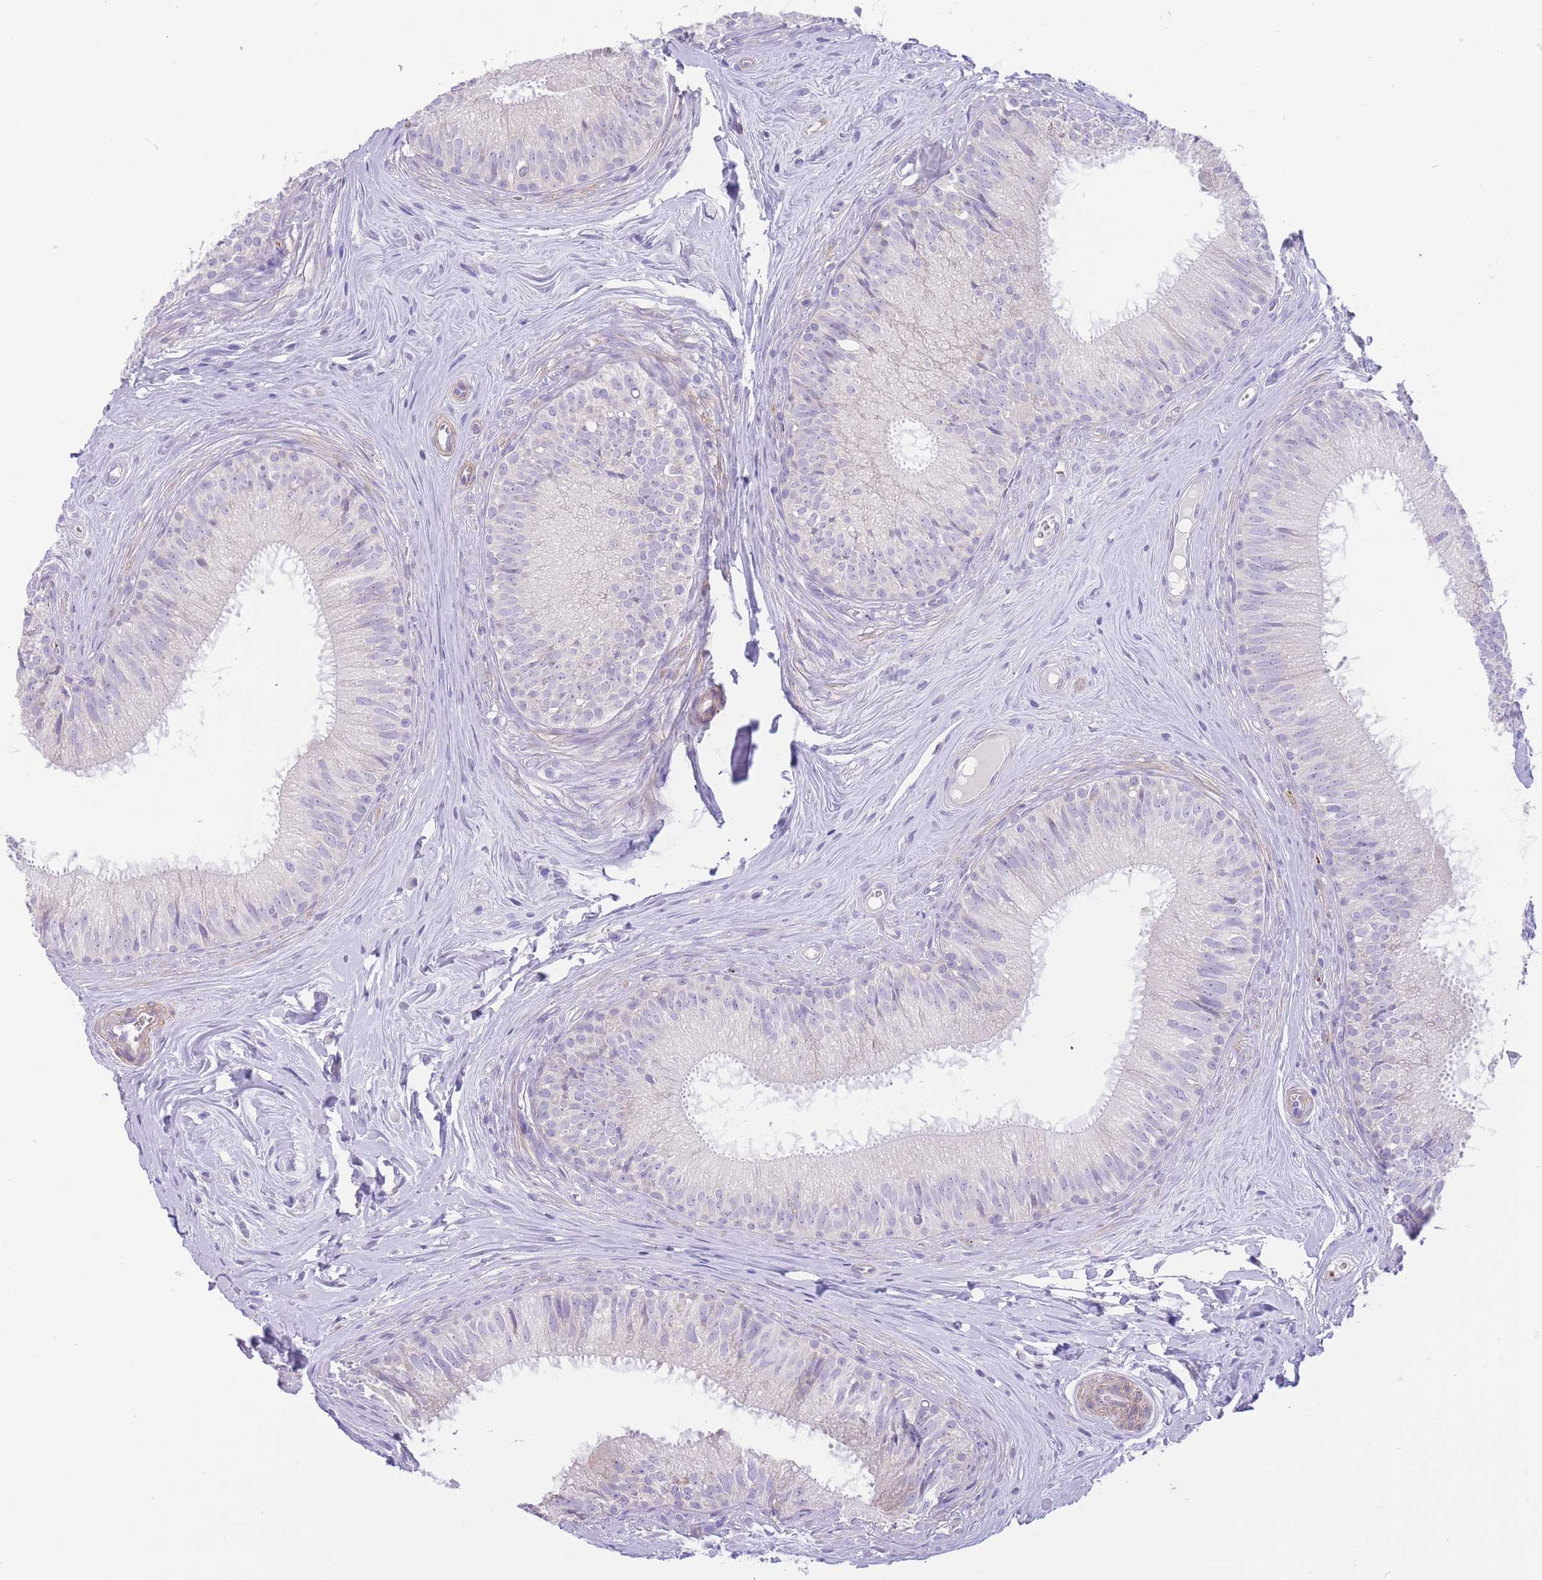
{"staining": {"intensity": "negative", "quantity": "none", "location": "none"}, "tissue": "epididymis", "cell_type": "Glandular cells", "image_type": "normal", "snomed": [{"axis": "morphology", "description": "Normal tissue, NOS"}, {"axis": "topography", "description": "Epididymis"}], "caption": "Glandular cells are negative for protein expression in unremarkable human epididymis. The staining was performed using DAB (3,3'-diaminobenzidine) to visualize the protein expression in brown, while the nuclei were stained in blue with hematoxylin (Magnification: 20x).", "gene": "ENSG00000289258", "patient": {"sex": "male", "age": 34}}